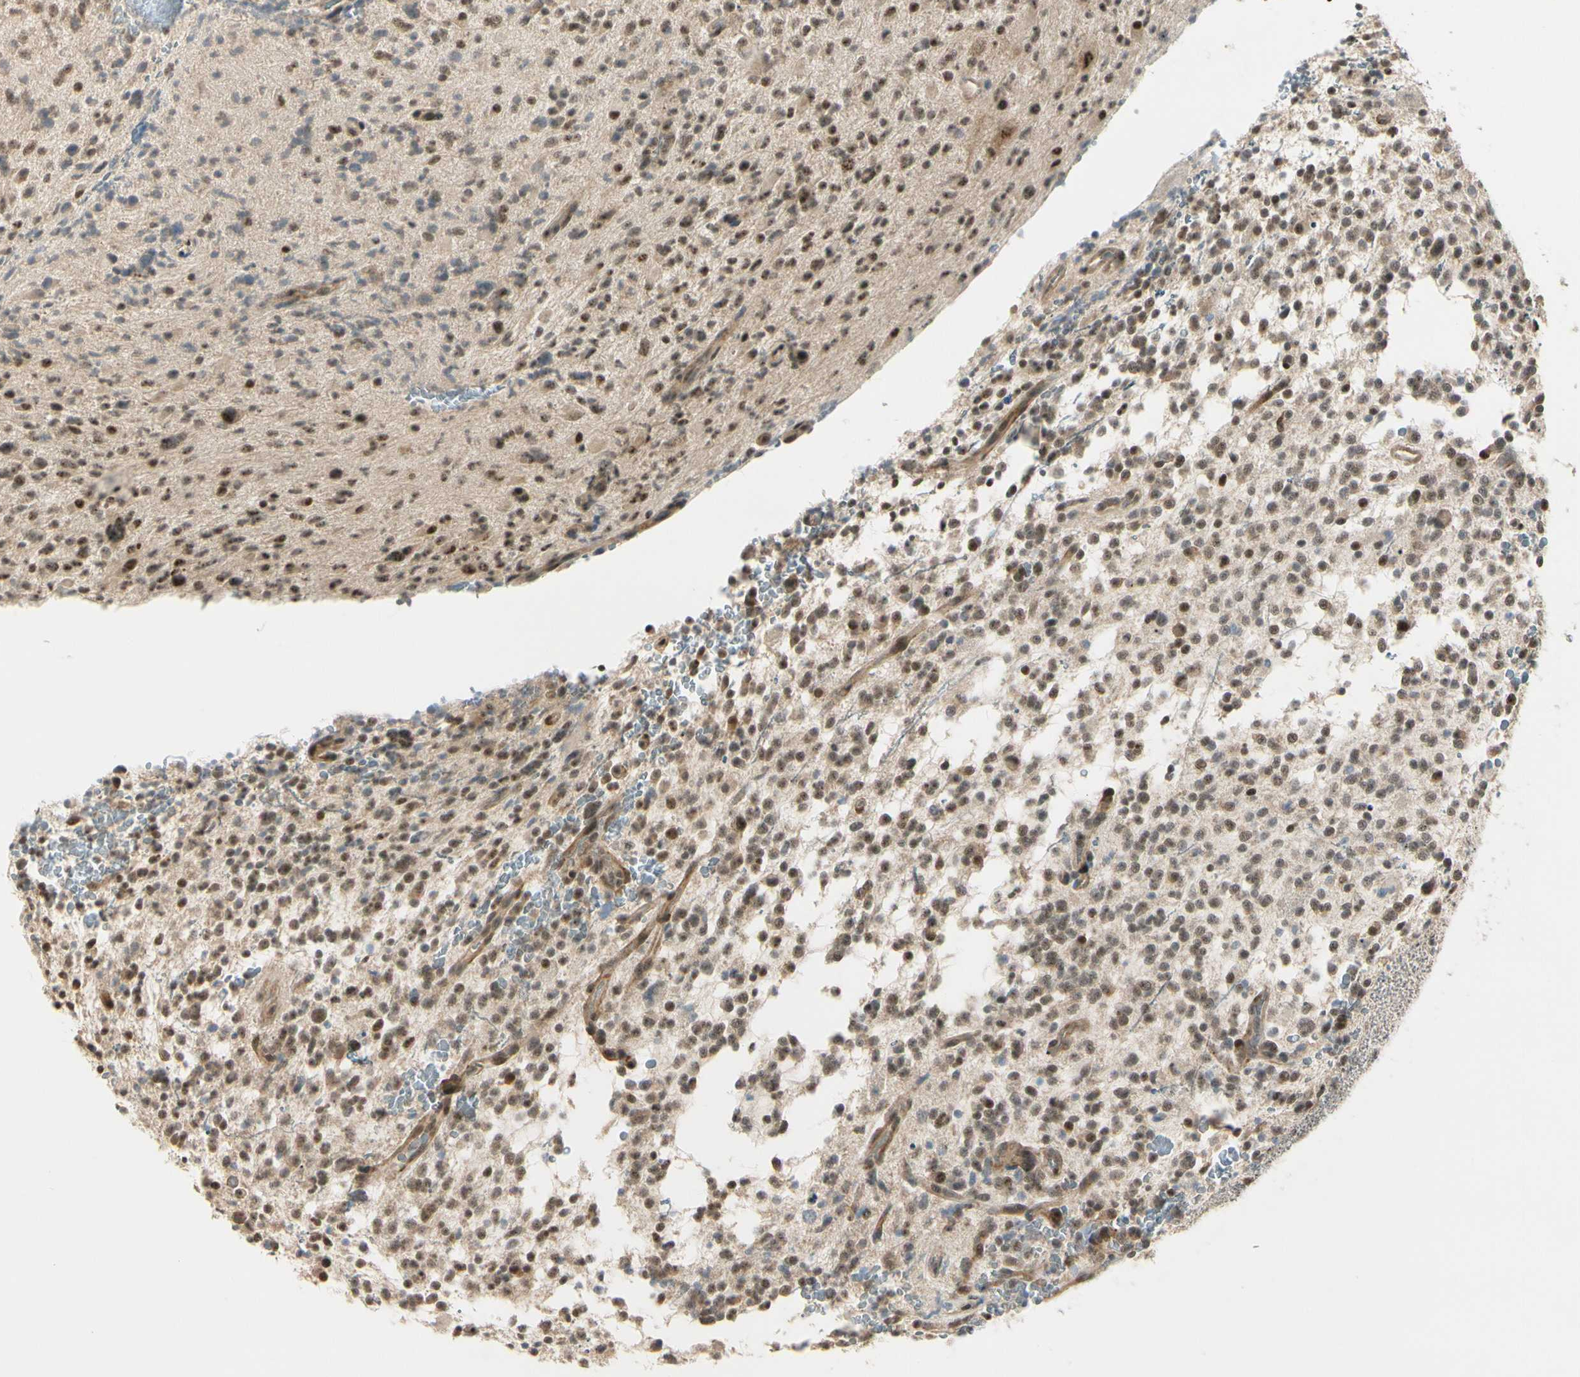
{"staining": {"intensity": "moderate", "quantity": ">75%", "location": "cytoplasmic/membranous,nuclear"}, "tissue": "glioma", "cell_type": "Tumor cells", "image_type": "cancer", "snomed": [{"axis": "morphology", "description": "Glioma, malignant, High grade"}, {"axis": "topography", "description": "Brain"}], "caption": "This histopathology image exhibits immunohistochemistry (IHC) staining of human glioma, with medium moderate cytoplasmic/membranous and nuclear expression in about >75% of tumor cells.", "gene": "MCPH1", "patient": {"sex": "male", "age": 48}}